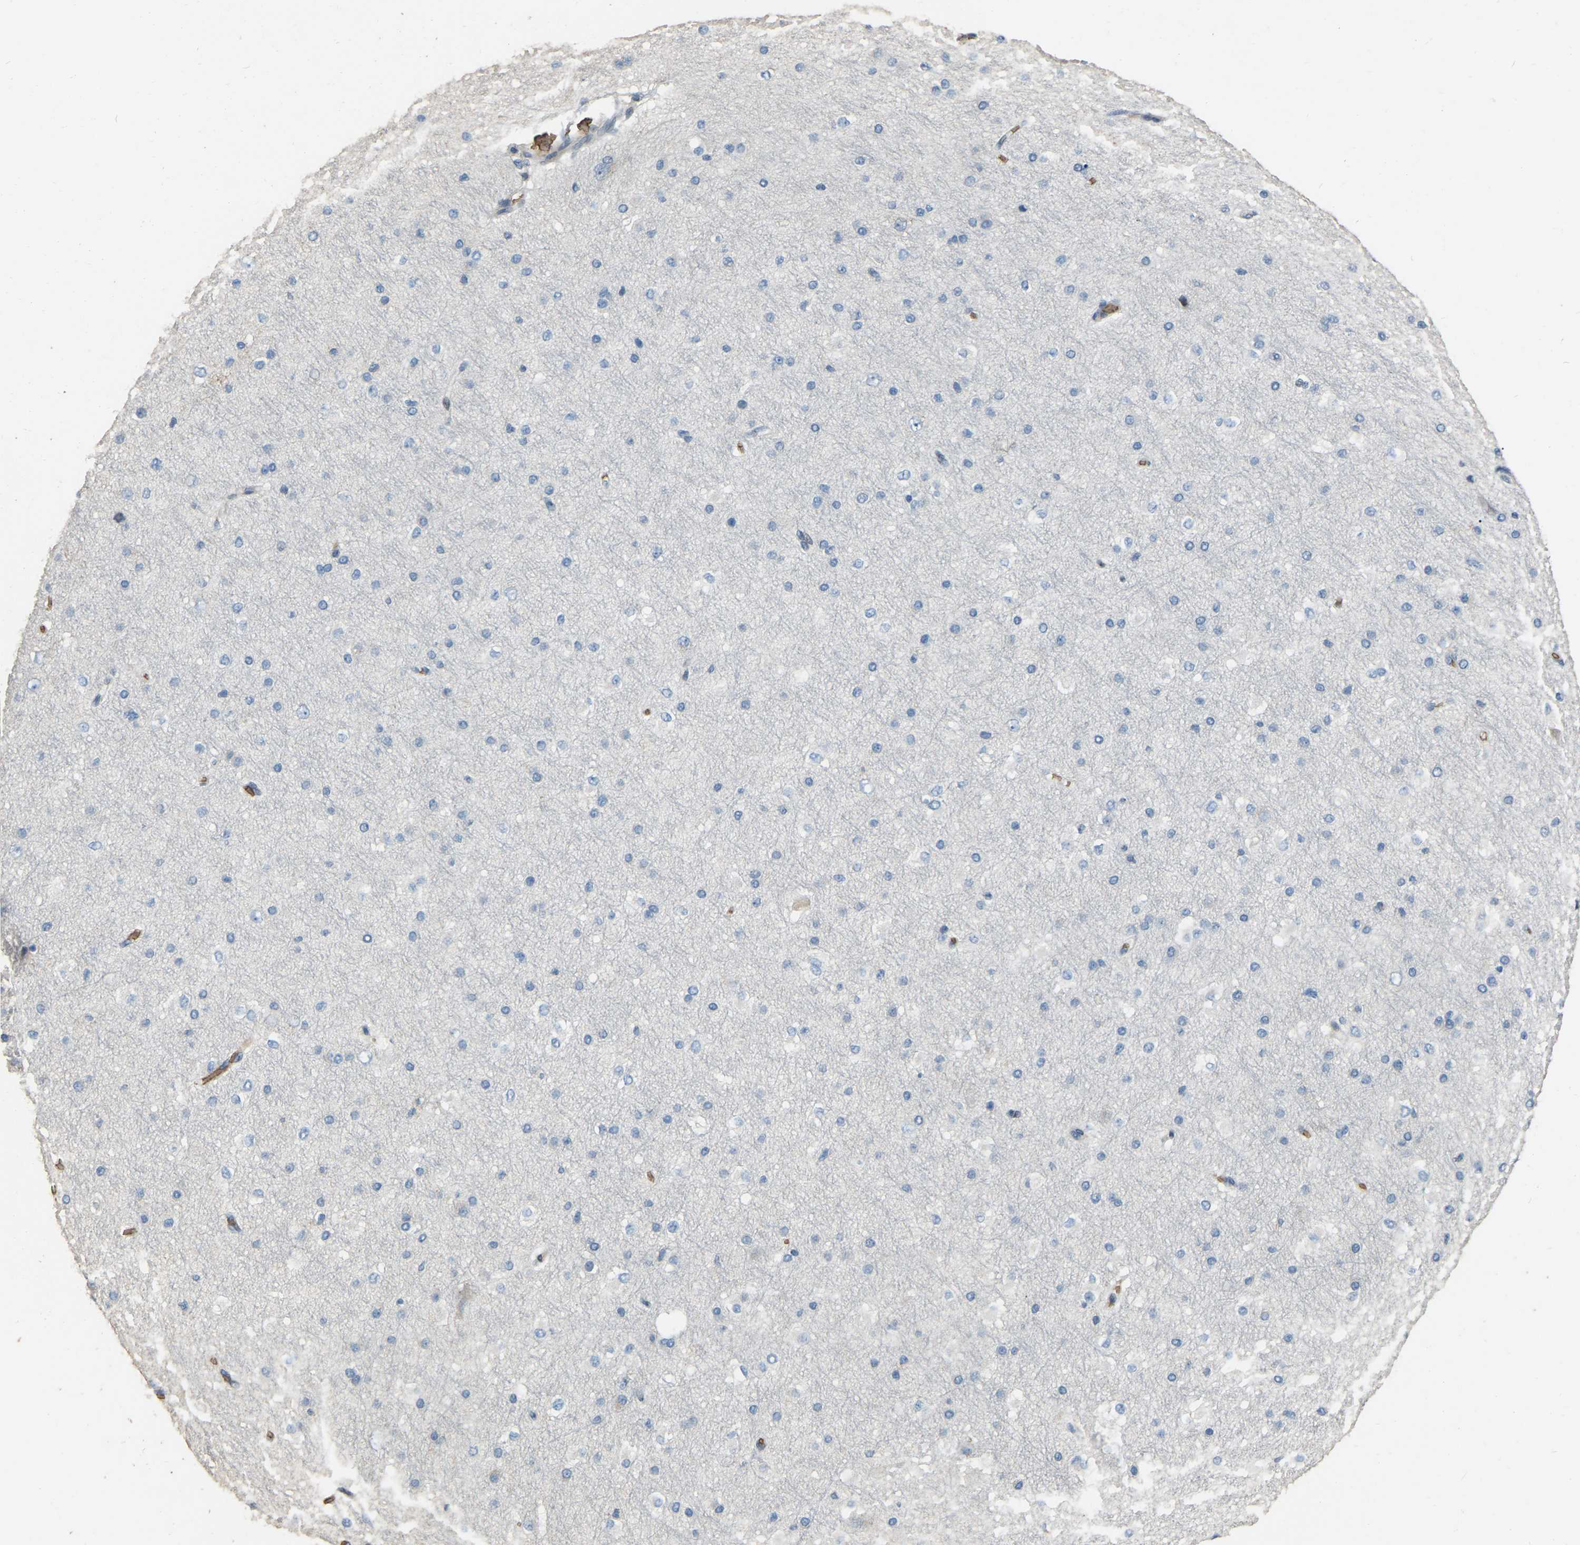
{"staining": {"intensity": "negative", "quantity": "none", "location": "none"}, "tissue": "cerebral cortex", "cell_type": "Endothelial cells", "image_type": "normal", "snomed": [{"axis": "morphology", "description": "Normal tissue, NOS"}, {"axis": "morphology", "description": "Developmental malformation"}, {"axis": "topography", "description": "Cerebral cortex"}], "caption": "This is an IHC micrograph of unremarkable human cerebral cortex. There is no positivity in endothelial cells.", "gene": "CFAP298", "patient": {"sex": "female", "age": 30}}